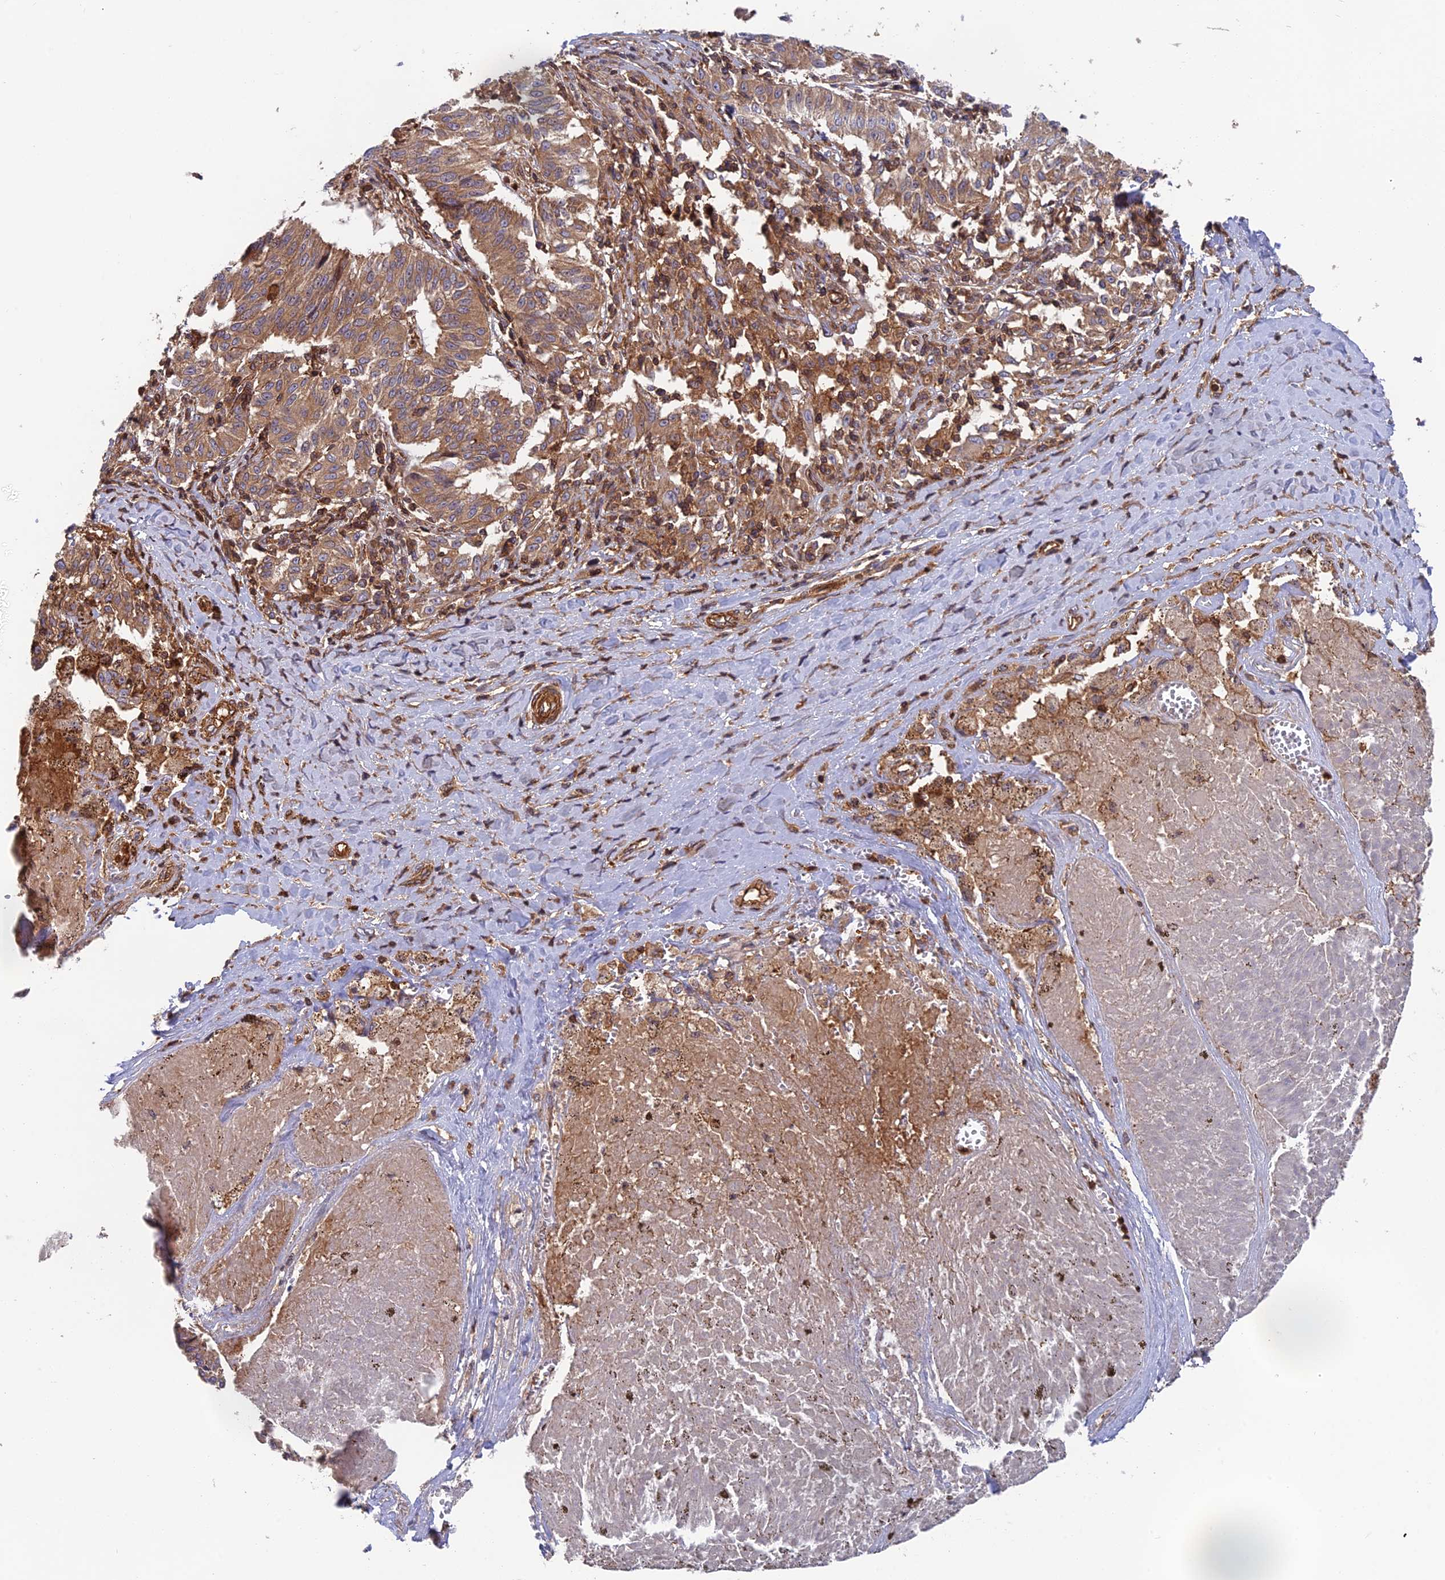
{"staining": {"intensity": "moderate", "quantity": ">75%", "location": "cytoplasmic/membranous"}, "tissue": "melanoma", "cell_type": "Tumor cells", "image_type": "cancer", "snomed": [{"axis": "morphology", "description": "Malignant melanoma, NOS"}, {"axis": "topography", "description": "Skin"}], "caption": "This micrograph shows melanoma stained with immunohistochemistry to label a protein in brown. The cytoplasmic/membranous of tumor cells show moderate positivity for the protein. Nuclei are counter-stained blue.", "gene": "OSBPL1A", "patient": {"sex": "female", "age": 72}}